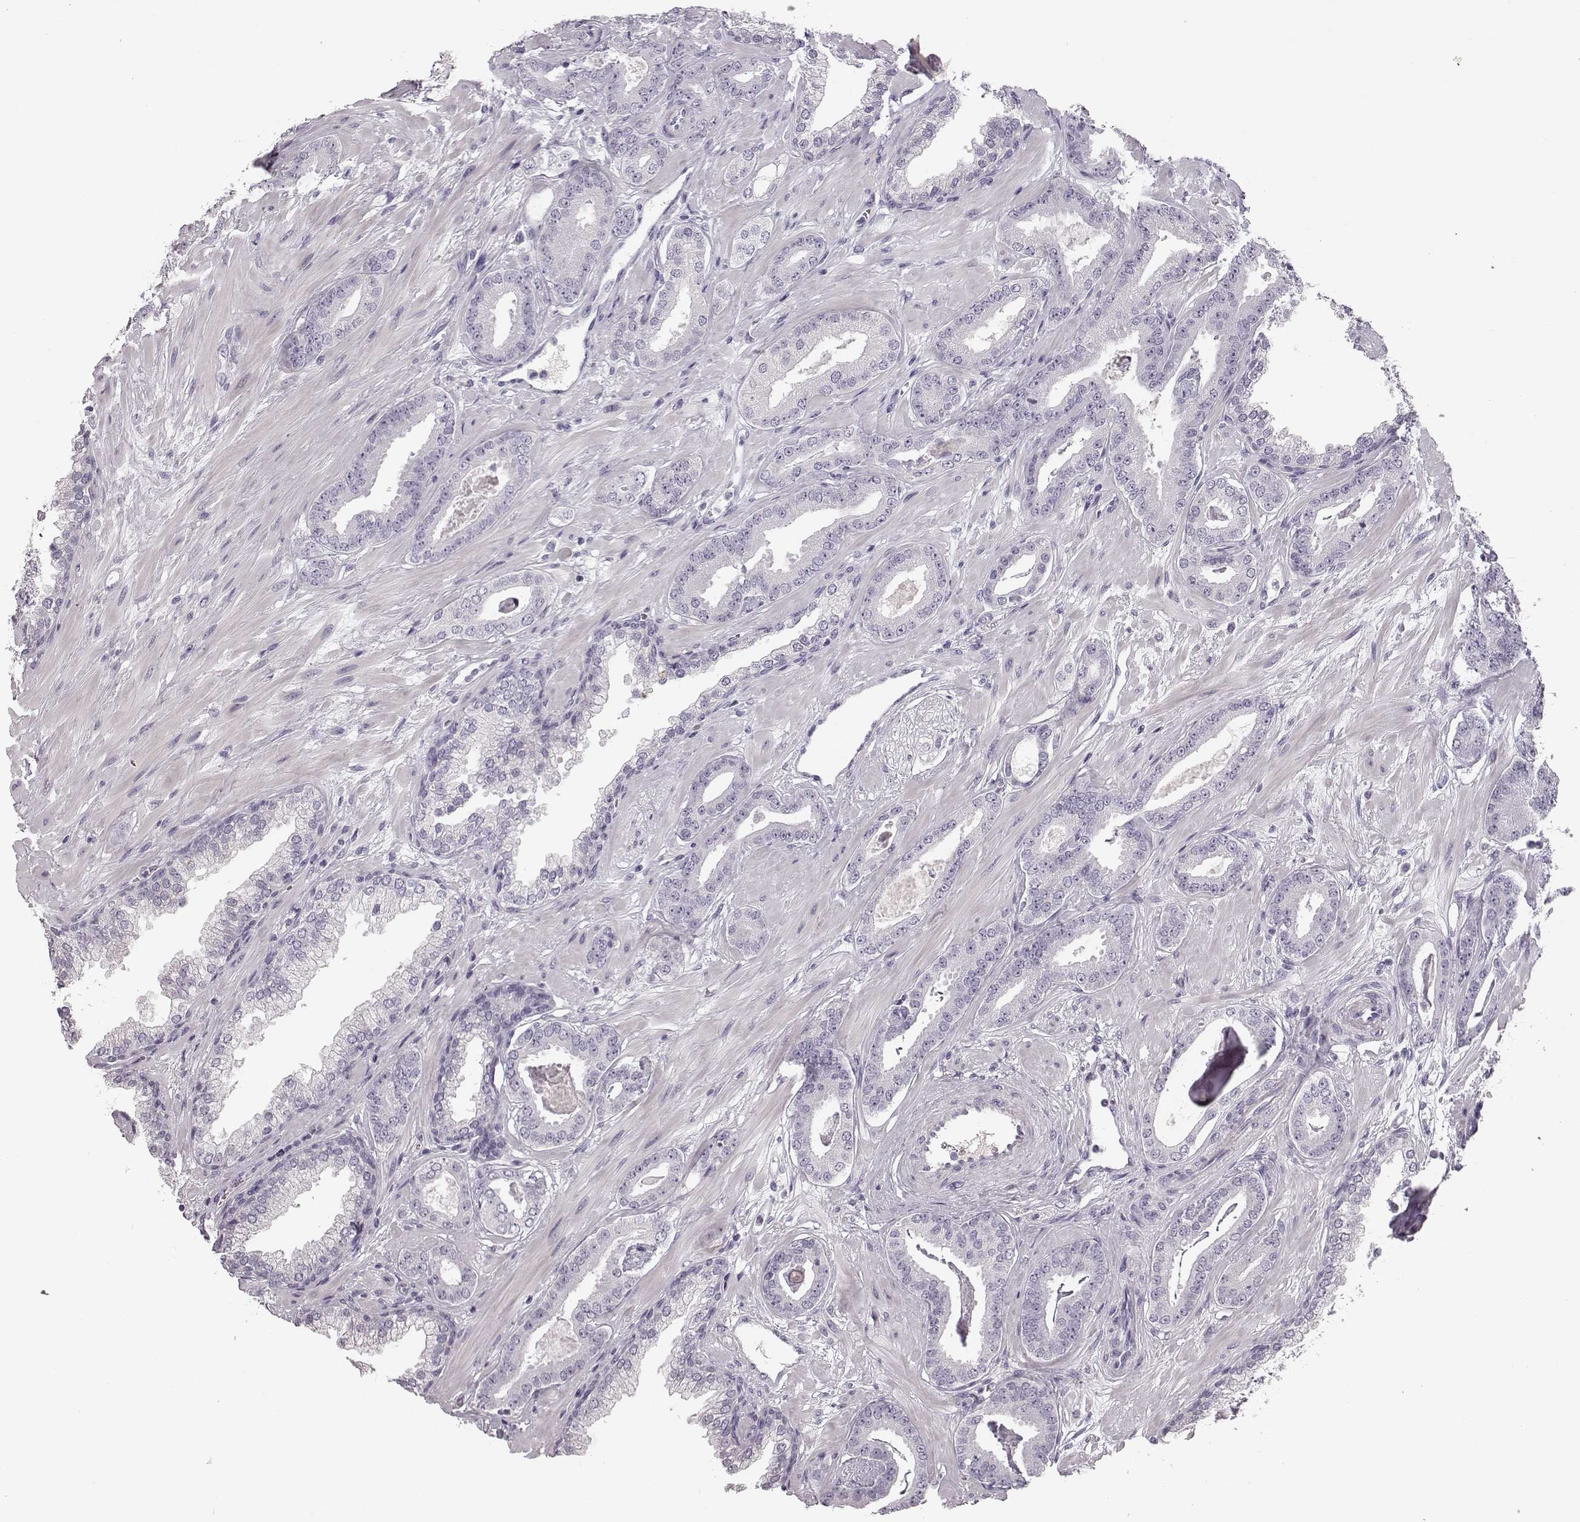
{"staining": {"intensity": "negative", "quantity": "none", "location": "none"}, "tissue": "prostate cancer", "cell_type": "Tumor cells", "image_type": "cancer", "snomed": [{"axis": "morphology", "description": "Adenocarcinoma, Low grade"}, {"axis": "topography", "description": "Prostate"}], "caption": "This is an immunohistochemistry (IHC) image of human prostate cancer (low-grade adenocarcinoma). There is no positivity in tumor cells.", "gene": "KIAA0319", "patient": {"sex": "male", "age": 61}}